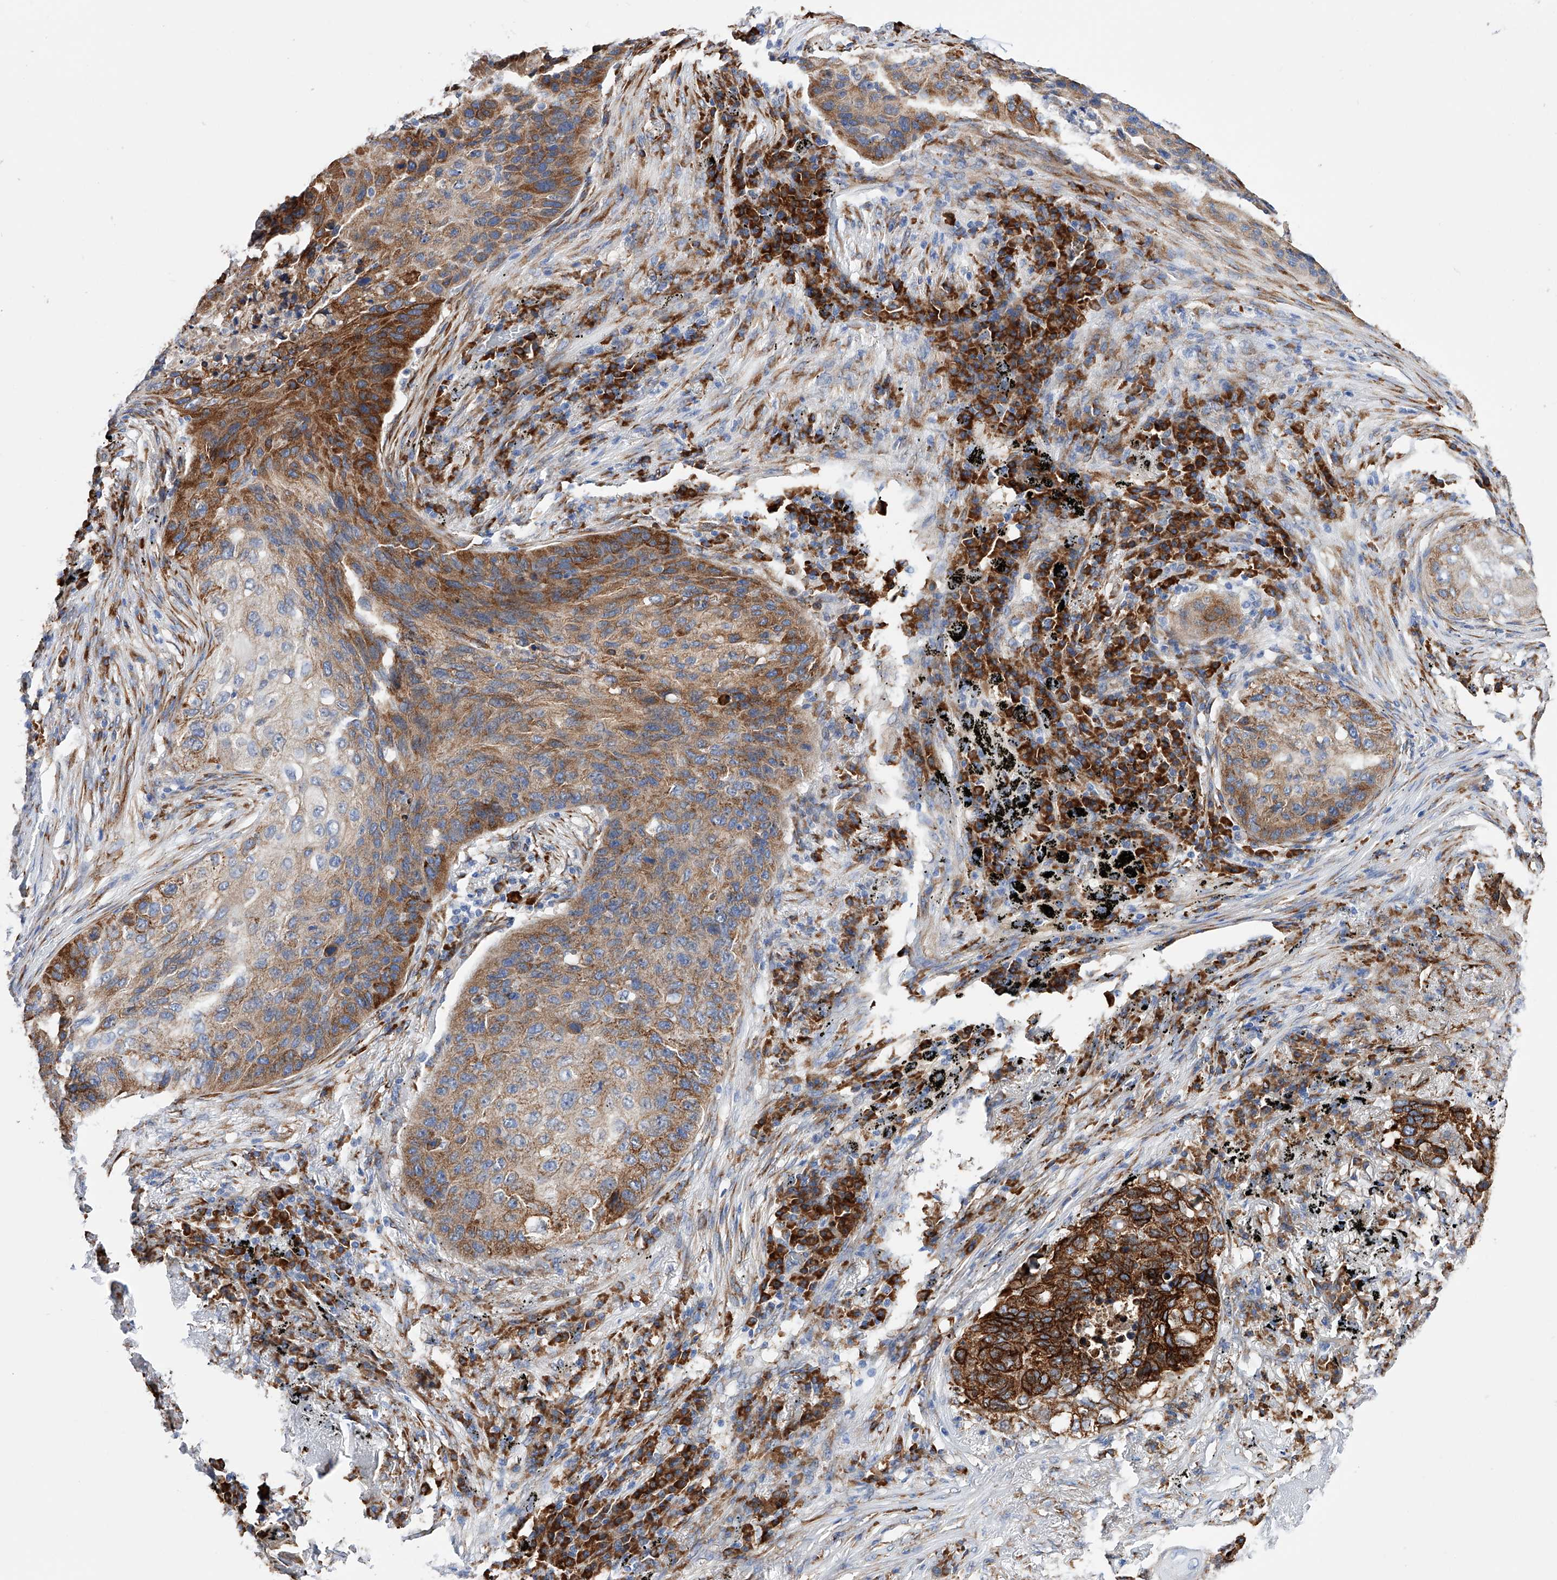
{"staining": {"intensity": "moderate", "quantity": ">75%", "location": "cytoplasmic/membranous"}, "tissue": "lung cancer", "cell_type": "Tumor cells", "image_type": "cancer", "snomed": [{"axis": "morphology", "description": "Squamous cell carcinoma, NOS"}, {"axis": "topography", "description": "Lung"}], "caption": "The photomicrograph reveals a brown stain indicating the presence of a protein in the cytoplasmic/membranous of tumor cells in lung squamous cell carcinoma.", "gene": "PDIA5", "patient": {"sex": "female", "age": 63}}